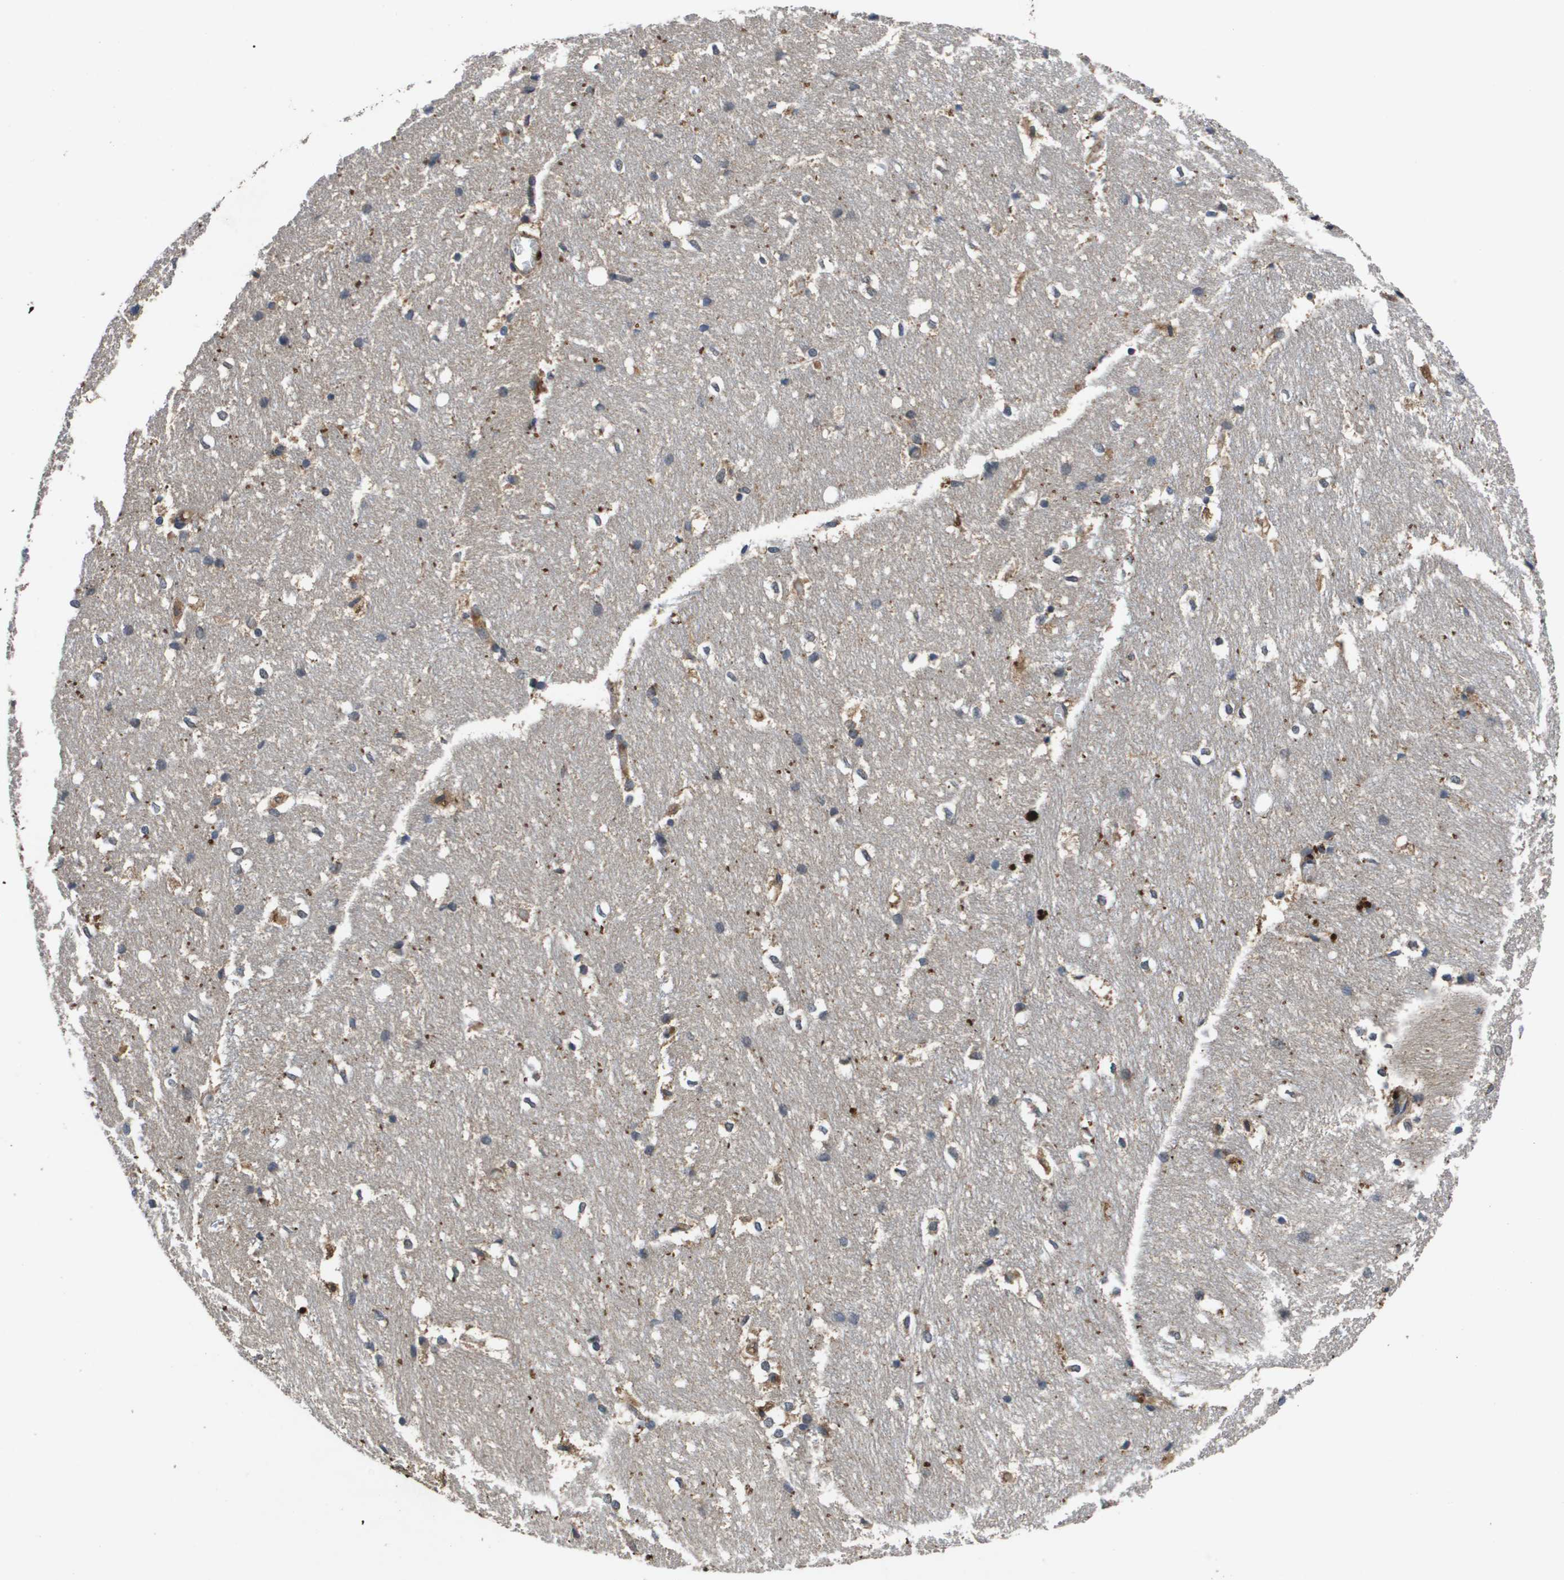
{"staining": {"intensity": "weak", "quantity": "<25%", "location": "cytoplasmic/membranous"}, "tissue": "hippocampus", "cell_type": "Glial cells", "image_type": "normal", "snomed": [{"axis": "morphology", "description": "Normal tissue, NOS"}, {"axis": "topography", "description": "Hippocampus"}], "caption": "An immunohistochemistry (IHC) photomicrograph of unremarkable hippocampus is shown. There is no staining in glial cells of hippocampus. (DAB immunohistochemistry, high magnification).", "gene": "PROC", "patient": {"sex": "female", "age": 19}}